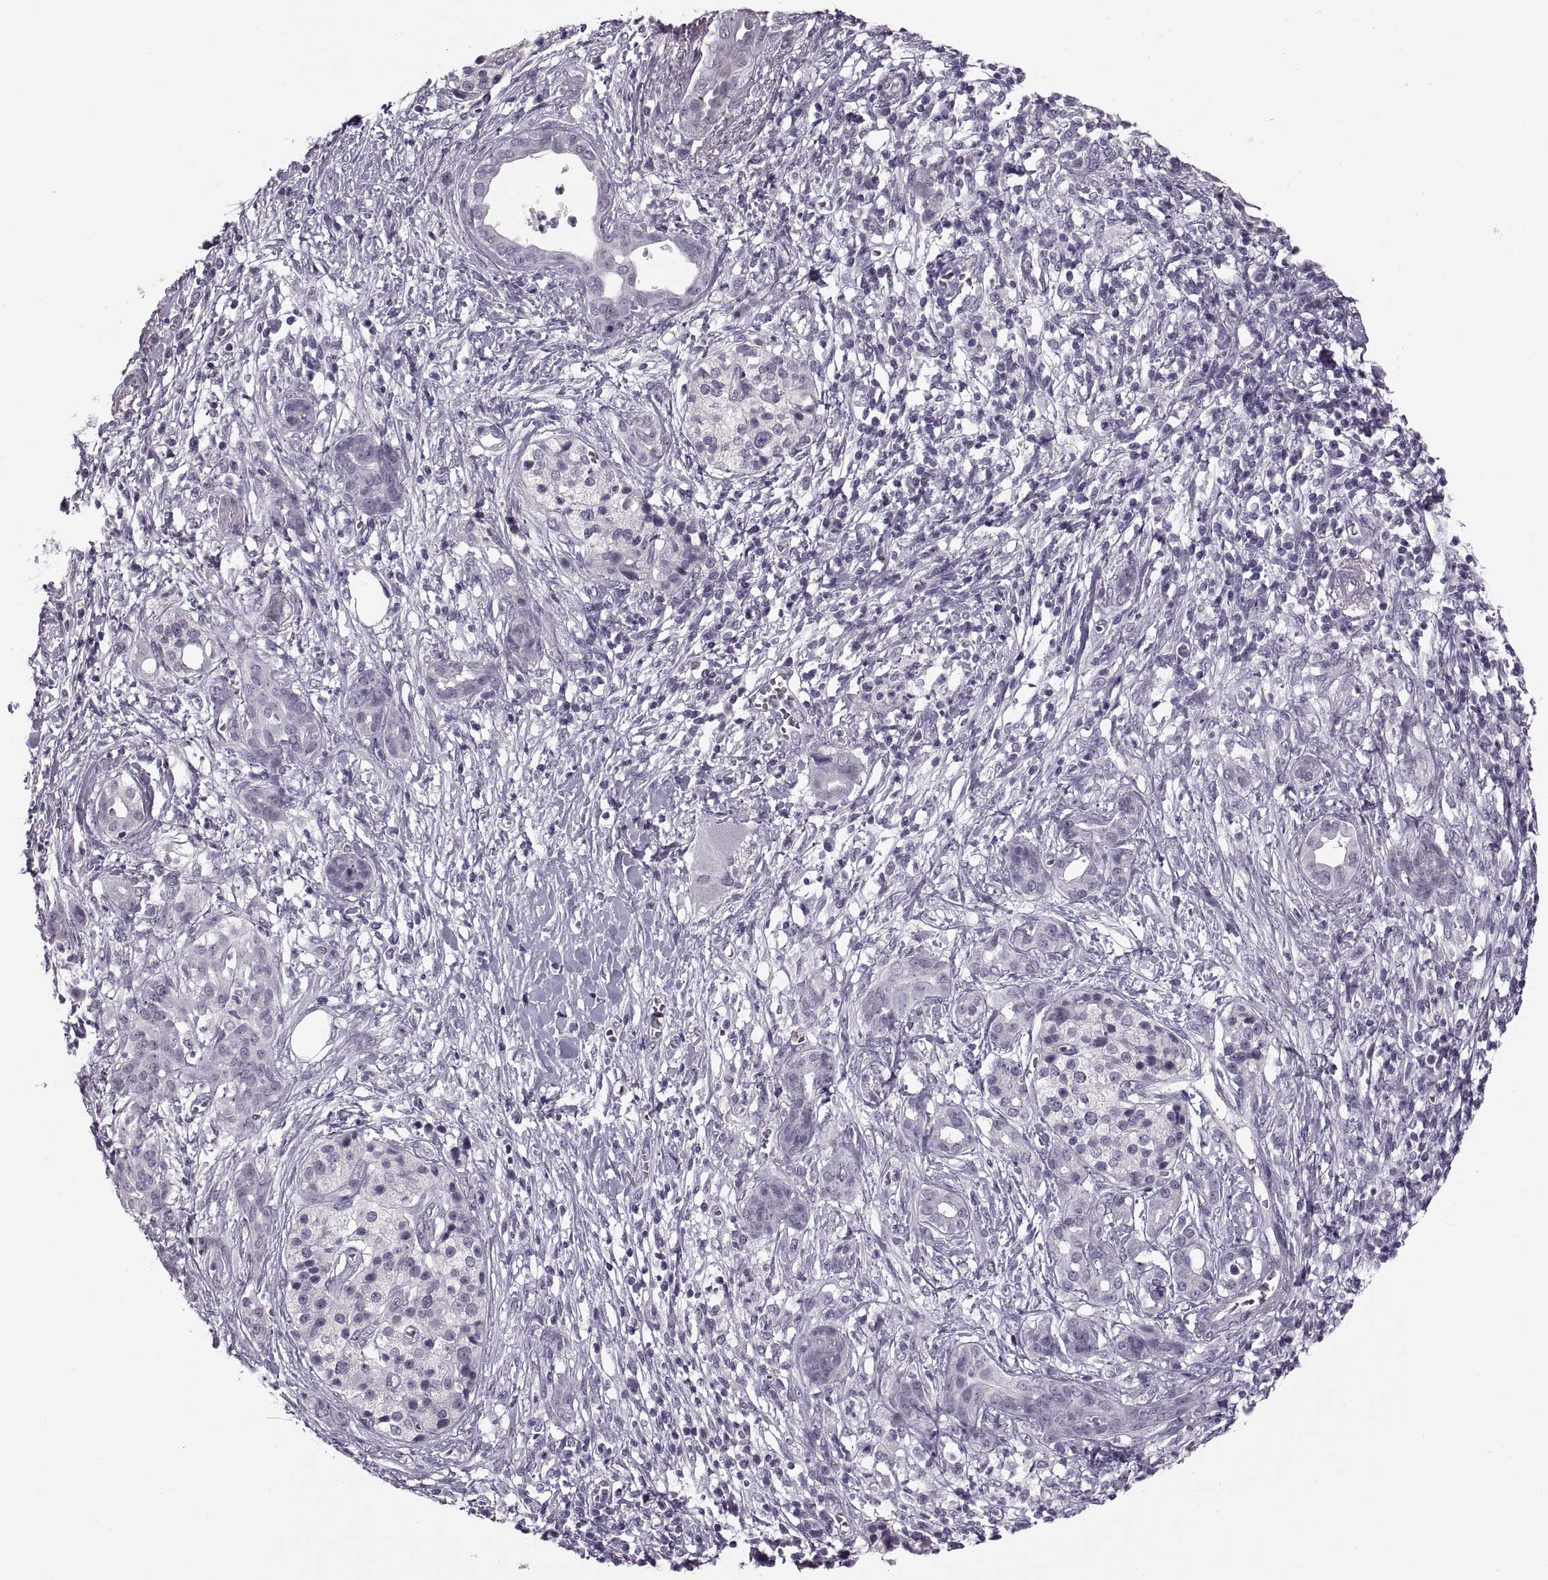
{"staining": {"intensity": "negative", "quantity": "none", "location": "none"}, "tissue": "pancreatic cancer", "cell_type": "Tumor cells", "image_type": "cancer", "snomed": [{"axis": "morphology", "description": "Adenocarcinoma, NOS"}, {"axis": "topography", "description": "Pancreas"}], "caption": "This is an immunohistochemistry micrograph of human pancreatic cancer (adenocarcinoma). There is no positivity in tumor cells.", "gene": "PAGE5", "patient": {"sex": "male", "age": 61}}